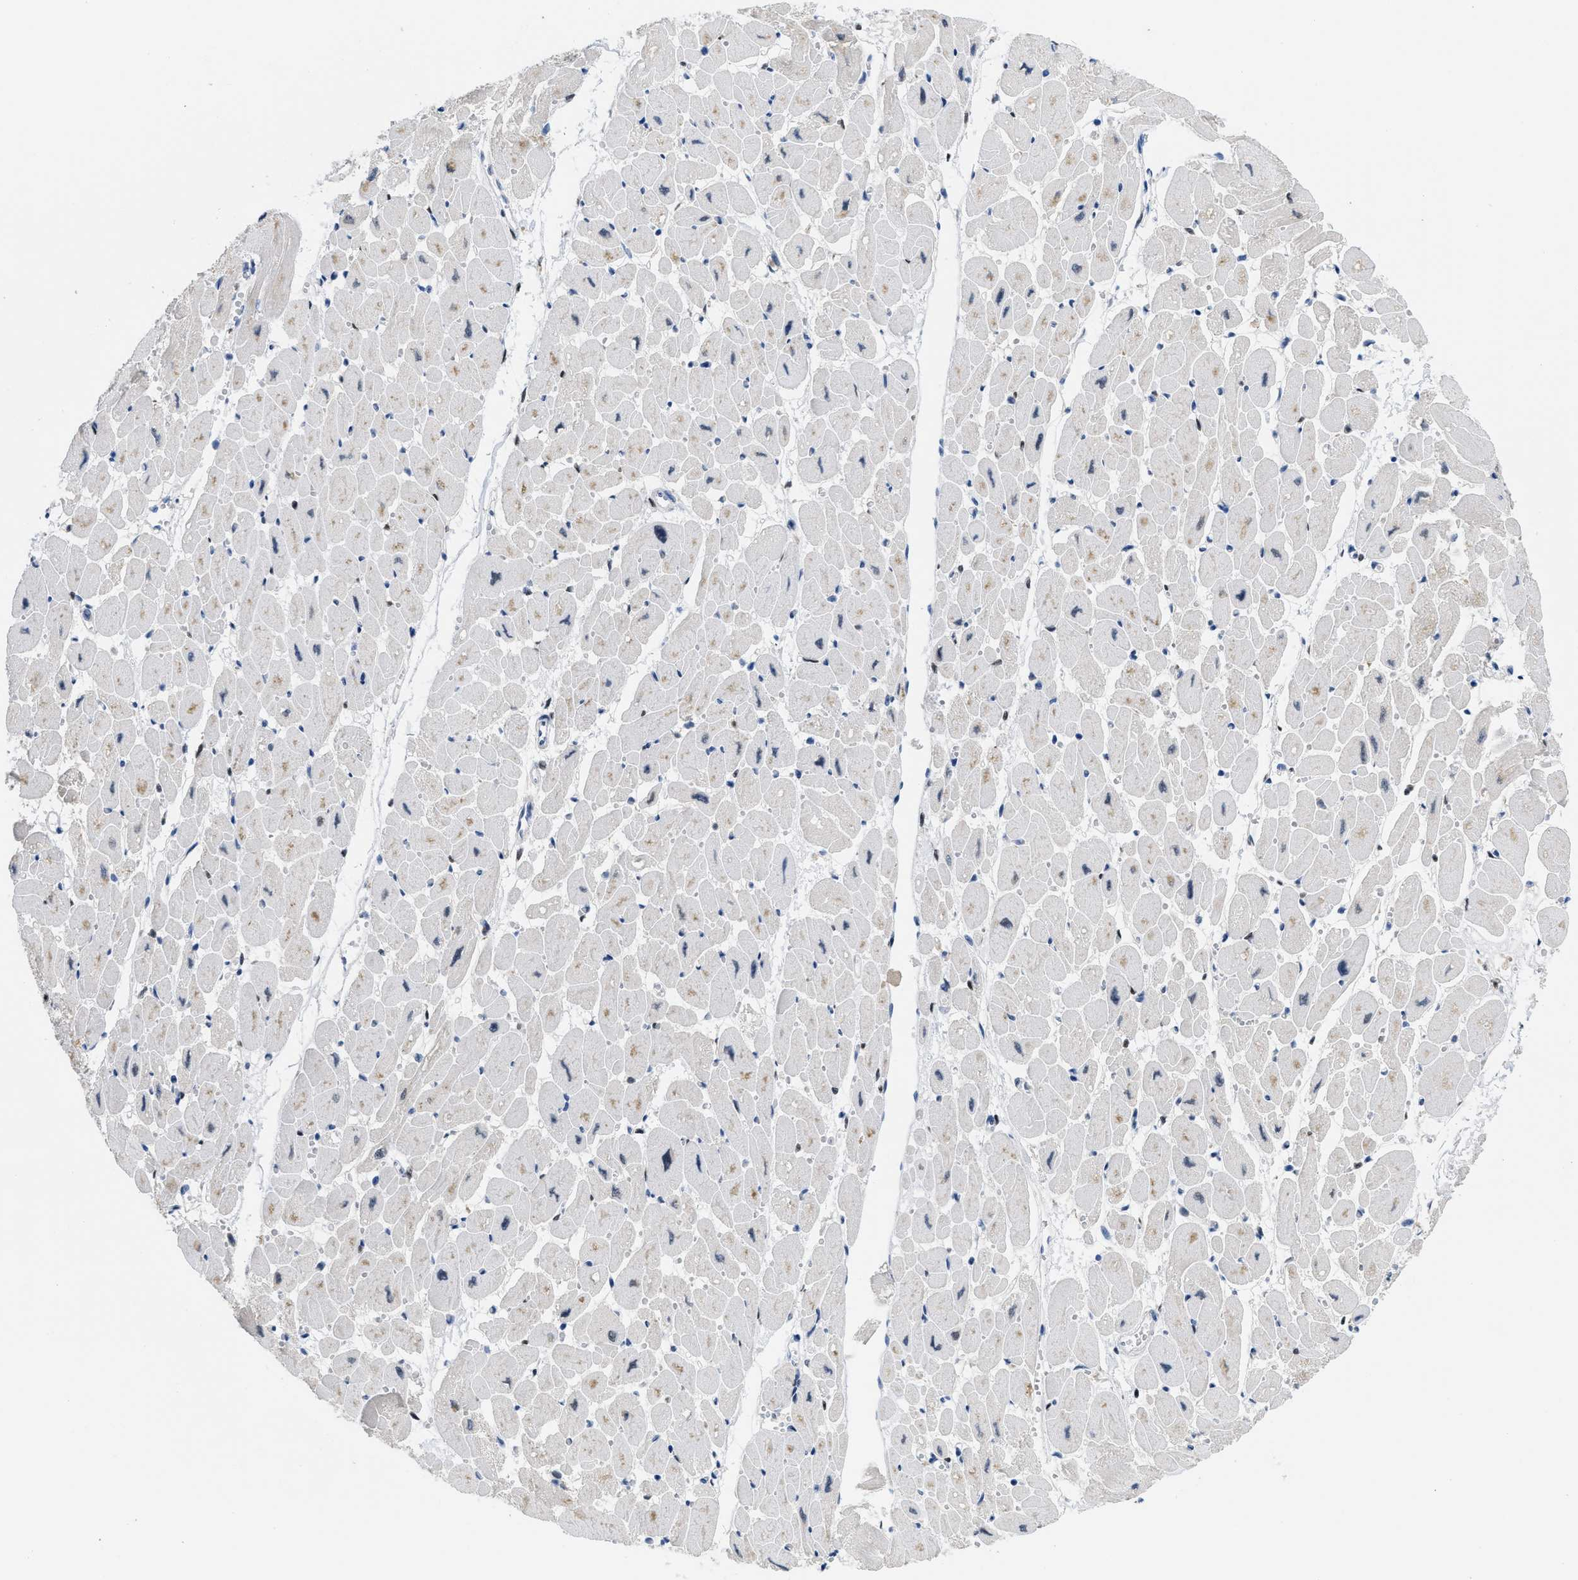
{"staining": {"intensity": "weak", "quantity": "25%-75%", "location": "nuclear"}, "tissue": "heart muscle", "cell_type": "Cardiomyocytes", "image_type": "normal", "snomed": [{"axis": "morphology", "description": "Normal tissue, NOS"}, {"axis": "topography", "description": "Heart"}], "caption": "Protein analysis of unremarkable heart muscle demonstrates weak nuclear expression in approximately 25%-75% of cardiomyocytes. (brown staining indicates protein expression, while blue staining denotes nuclei).", "gene": "NFIX", "patient": {"sex": "female", "age": 54}}